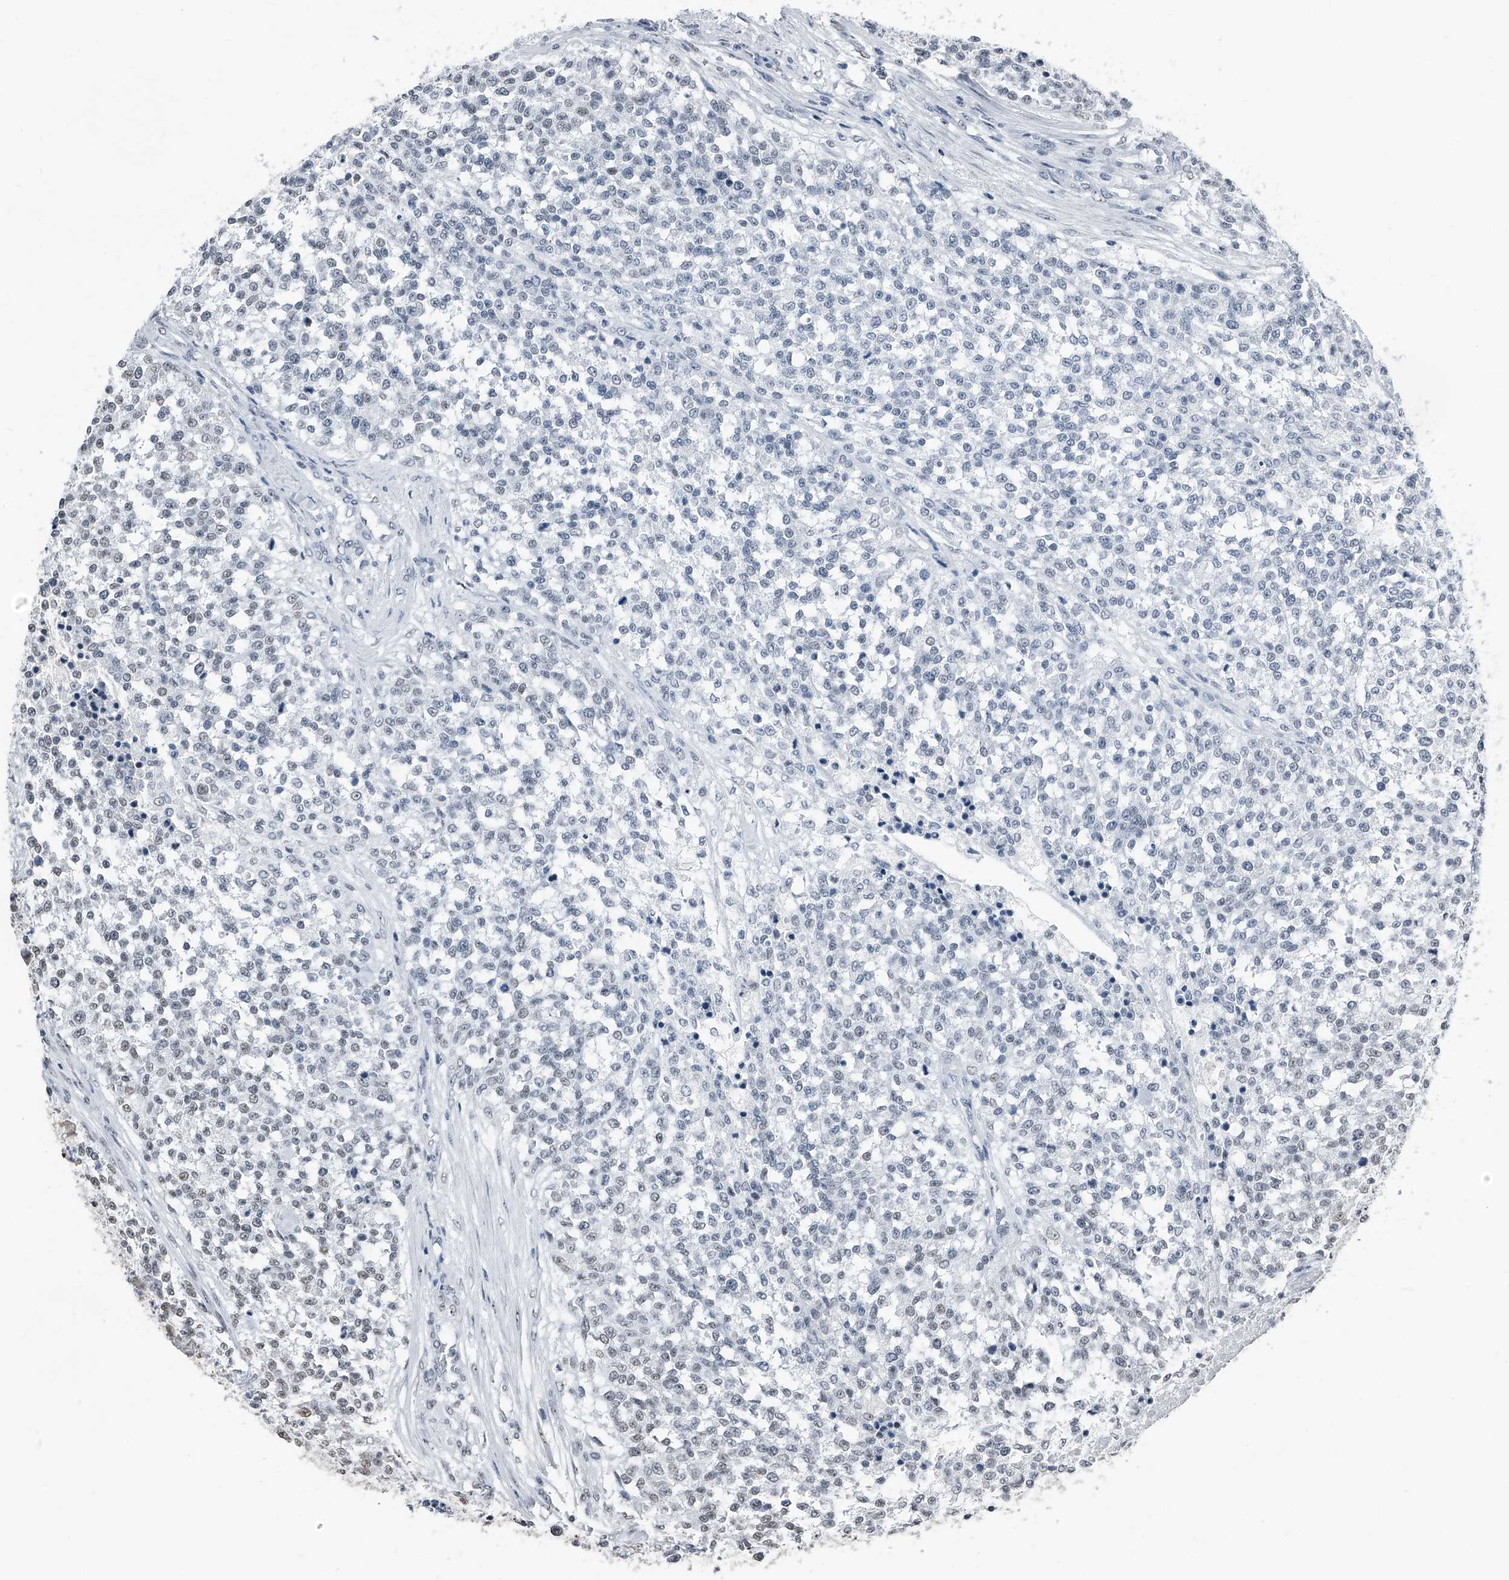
{"staining": {"intensity": "weak", "quantity": "25%-75%", "location": "nuclear"}, "tissue": "testis cancer", "cell_type": "Tumor cells", "image_type": "cancer", "snomed": [{"axis": "morphology", "description": "Seminoma, NOS"}, {"axis": "topography", "description": "Testis"}], "caption": "Seminoma (testis) tissue reveals weak nuclear expression in about 25%-75% of tumor cells", "gene": "TCOF1", "patient": {"sex": "male", "age": 59}}